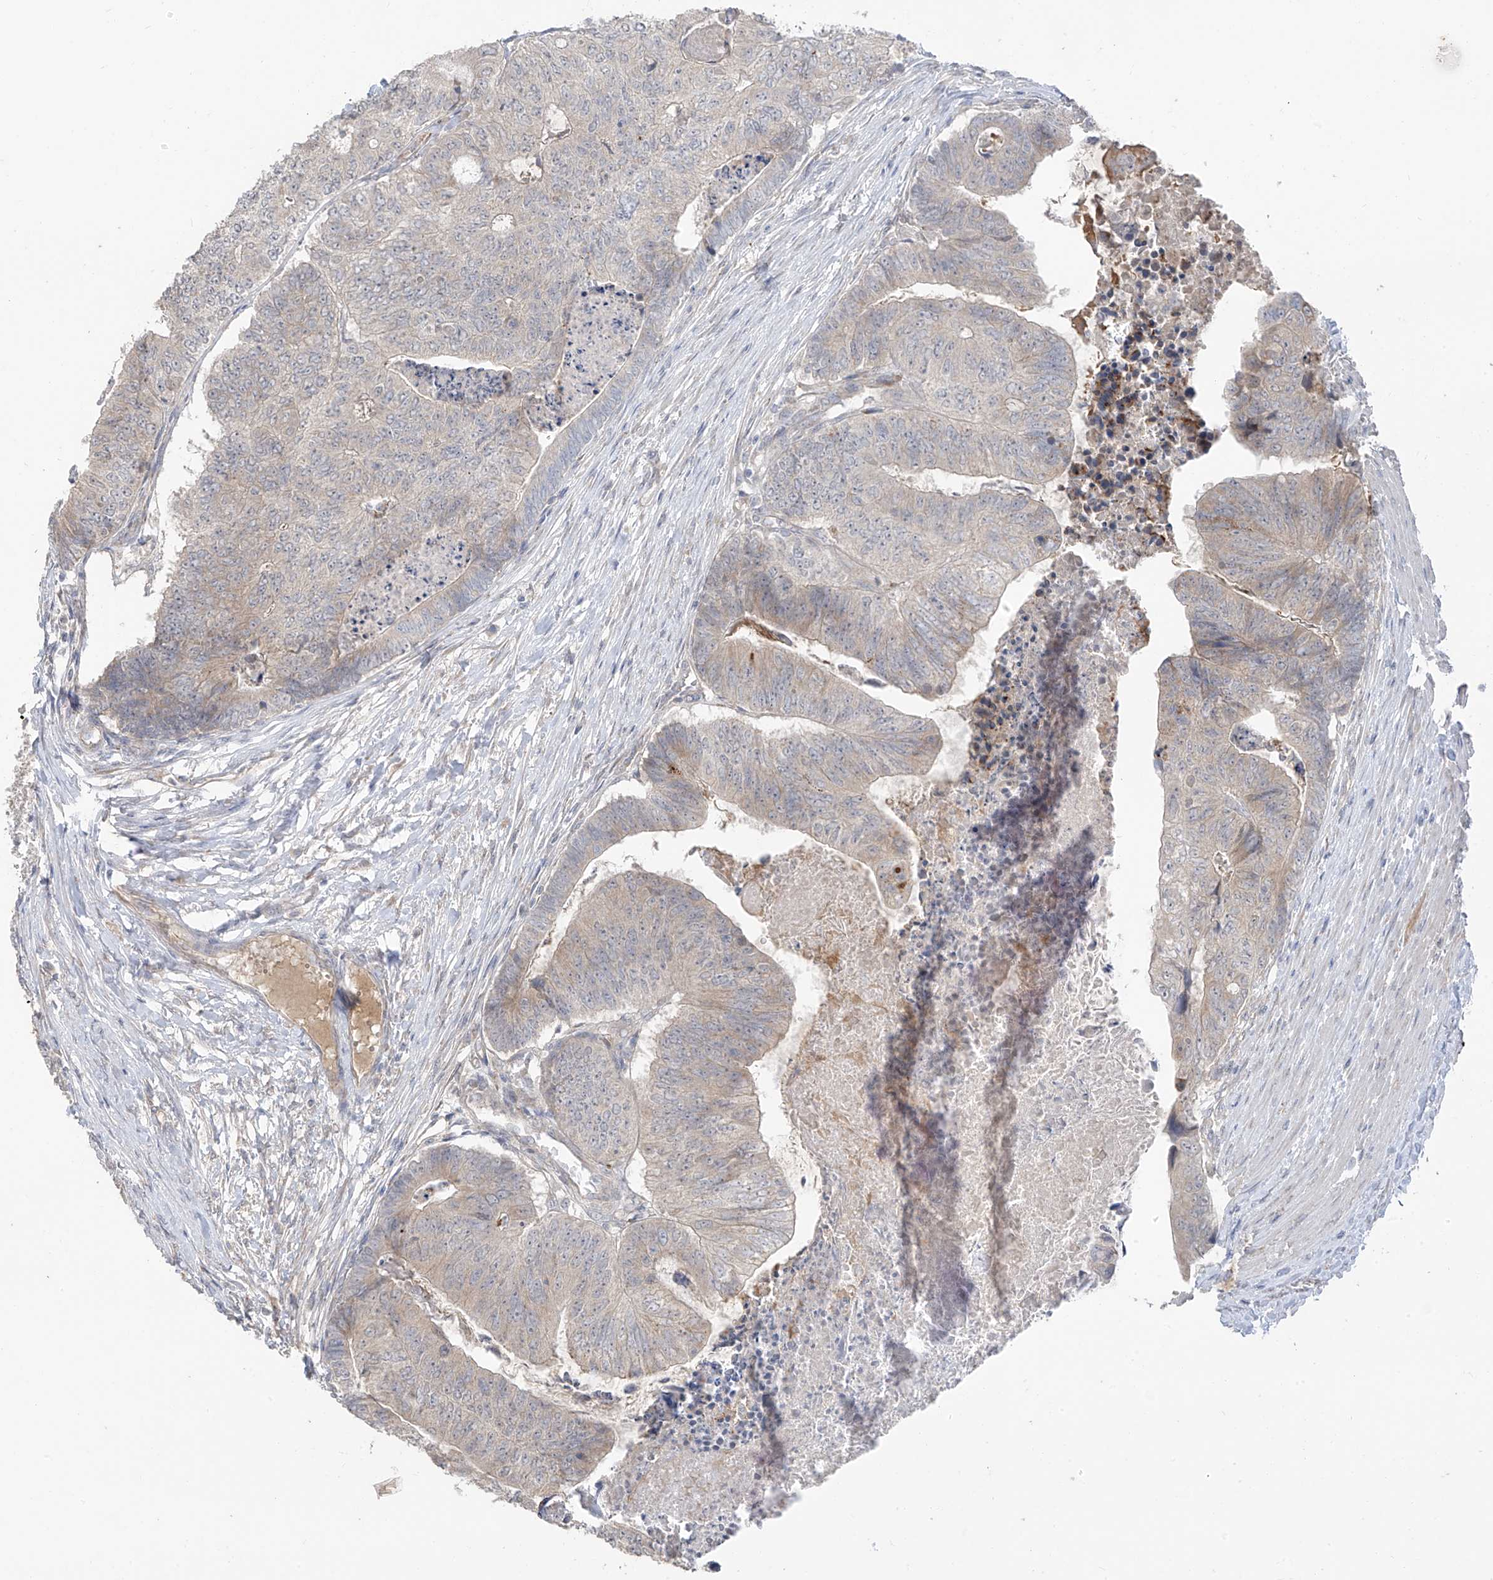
{"staining": {"intensity": "moderate", "quantity": "<25%", "location": "cytoplasmic/membranous"}, "tissue": "colorectal cancer", "cell_type": "Tumor cells", "image_type": "cancer", "snomed": [{"axis": "morphology", "description": "Adenocarcinoma, NOS"}, {"axis": "topography", "description": "Colon"}], "caption": "High-magnification brightfield microscopy of colorectal adenocarcinoma stained with DAB (brown) and counterstained with hematoxylin (blue). tumor cells exhibit moderate cytoplasmic/membranous expression is identified in about<25% of cells. (DAB IHC, brown staining for protein, blue staining for nuclei).", "gene": "NALCN", "patient": {"sex": "female", "age": 67}}